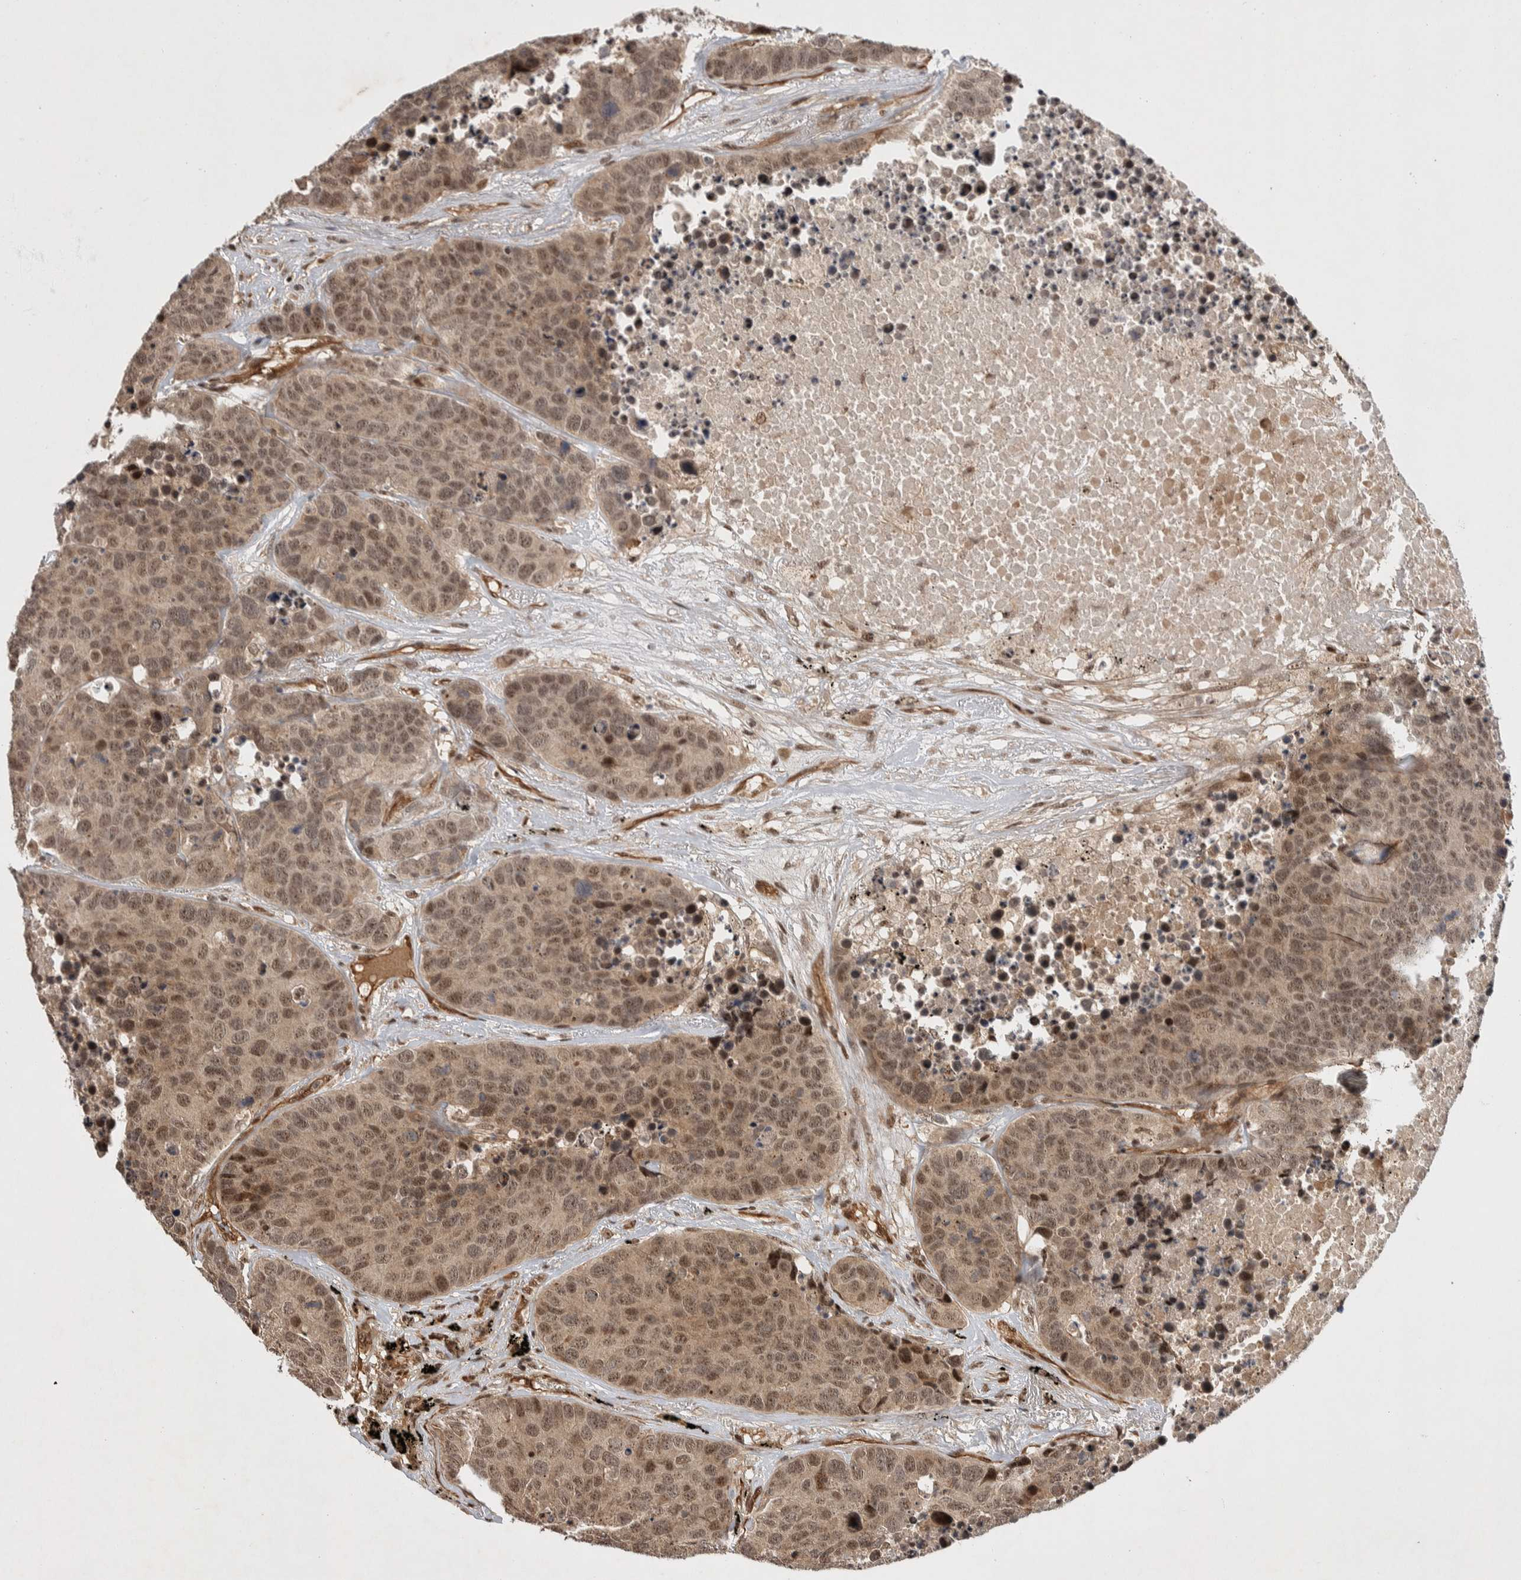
{"staining": {"intensity": "weak", "quantity": ">75%", "location": "cytoplasmic/membranous,nuclear"}, "tissue": "carcinoid", "cell_type": "Tumor cells", "image_type": "cancer", "snomed": [{"axis": "morphology", "description": "Carcinoid, malignant, NOS"}, {"axis": "topography", "description": "Lung"}], "caption": "Immunohistochemistry (IHC) of human carcinoid demonstrates low levels of weak cytoplasmic/membranous and nuclear staining in about >75% of tumor cells. Using DAB (brown) and hematoxylin (blue) stains, captured at high magnification using brightfield microscopy.", "gene": "TOR1B", "patient": {"sex": "male", "age": 60}}